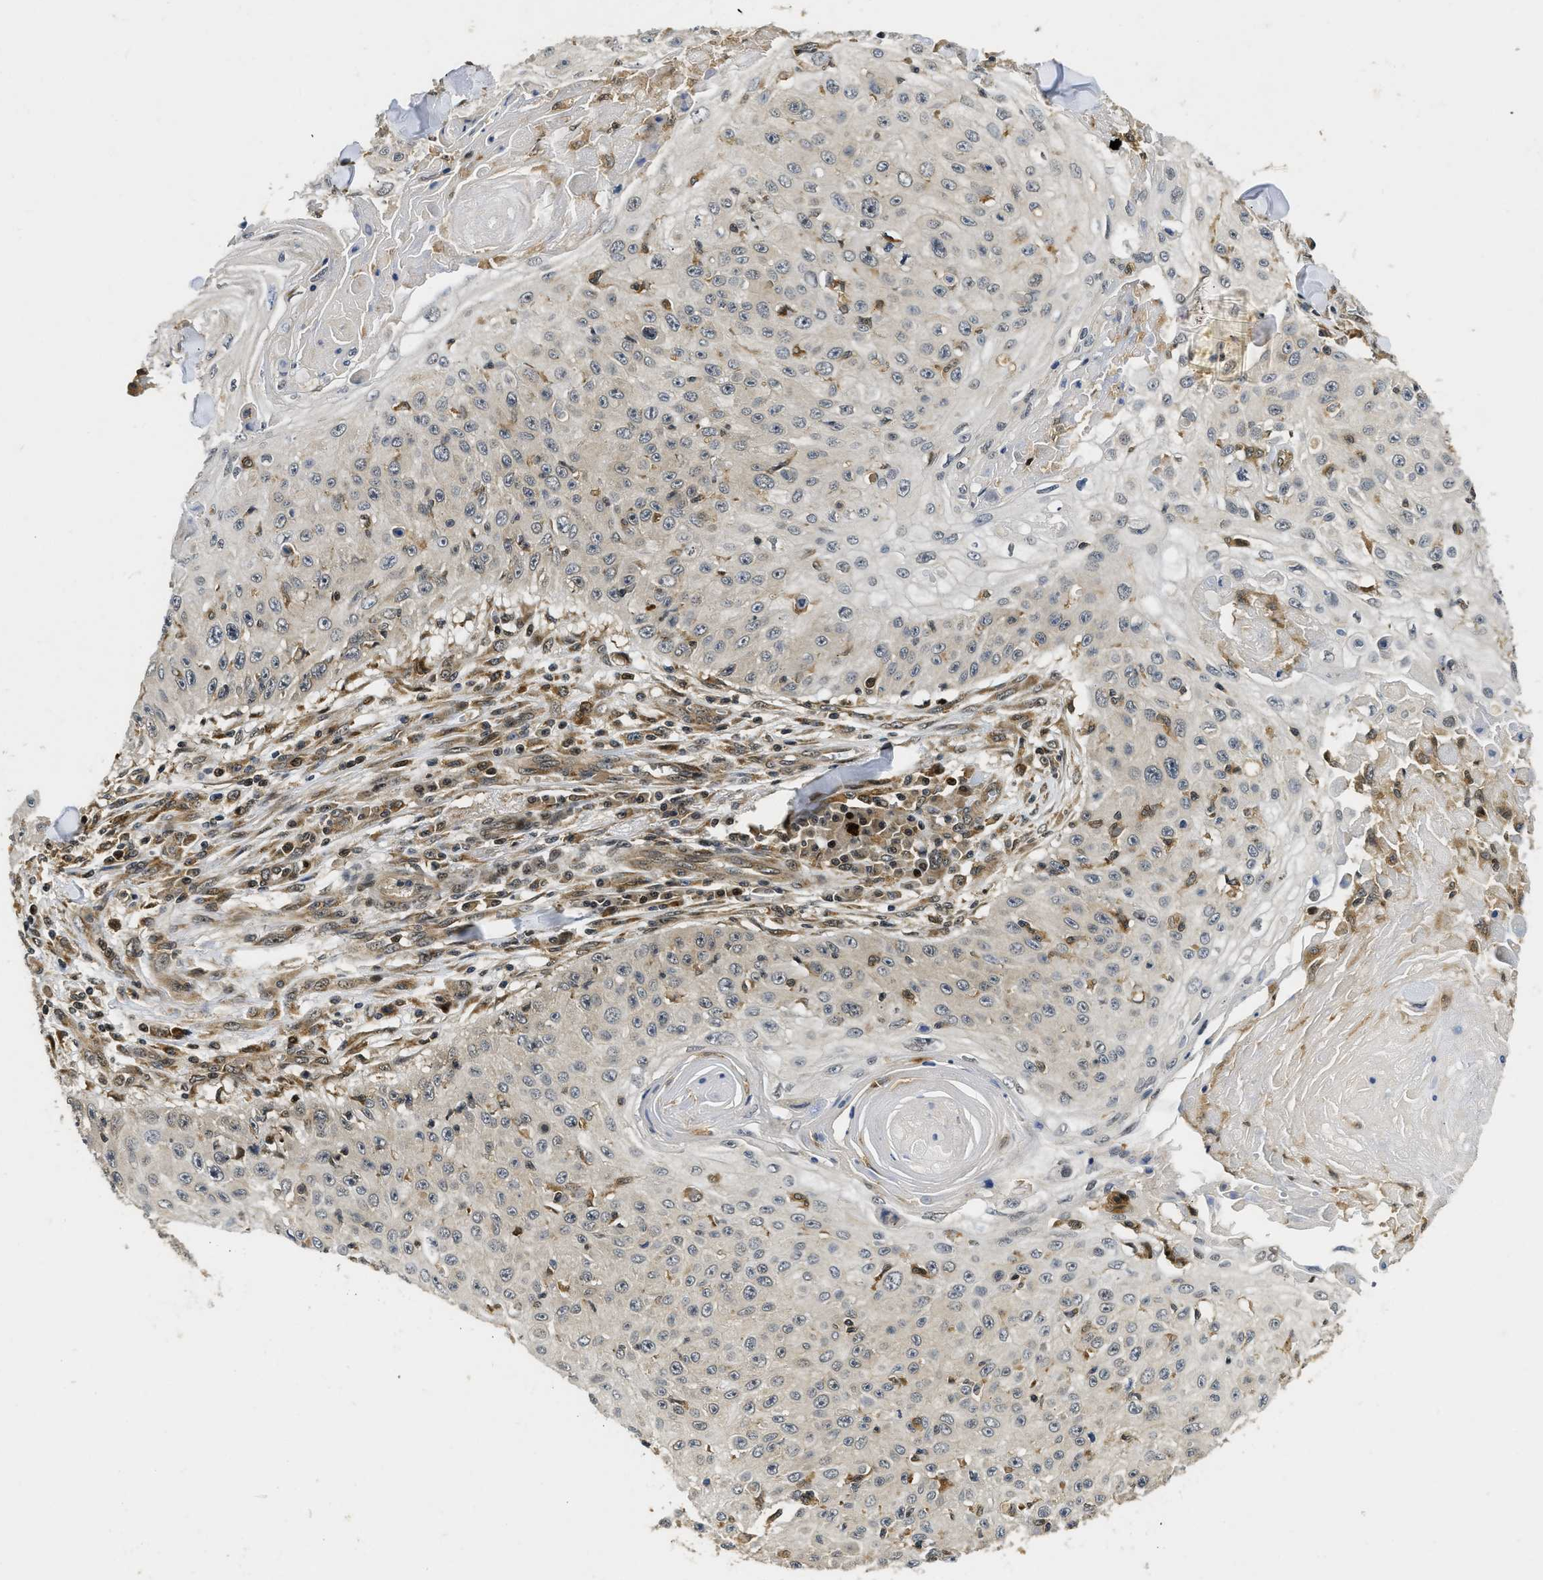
{"staining": {"intensity": "negative", "quantity": "none", "location": "none"}, "tissue": "skin cancer", "cell_type": "Tumor cells", "image_type": "cancer", "snomed": [{"axis": "morphology", "description": "Squamous cell carcinoma, NOS"}, {"axis": "topography", "description": "Skin"}], "caption": "An image of skin cancer (squamous cell carcinoma) stained for a protein demonstrates no brown staining in tumor cells.", "gene": "ADSL", "patient": {"sex": "male", "age": 86}}